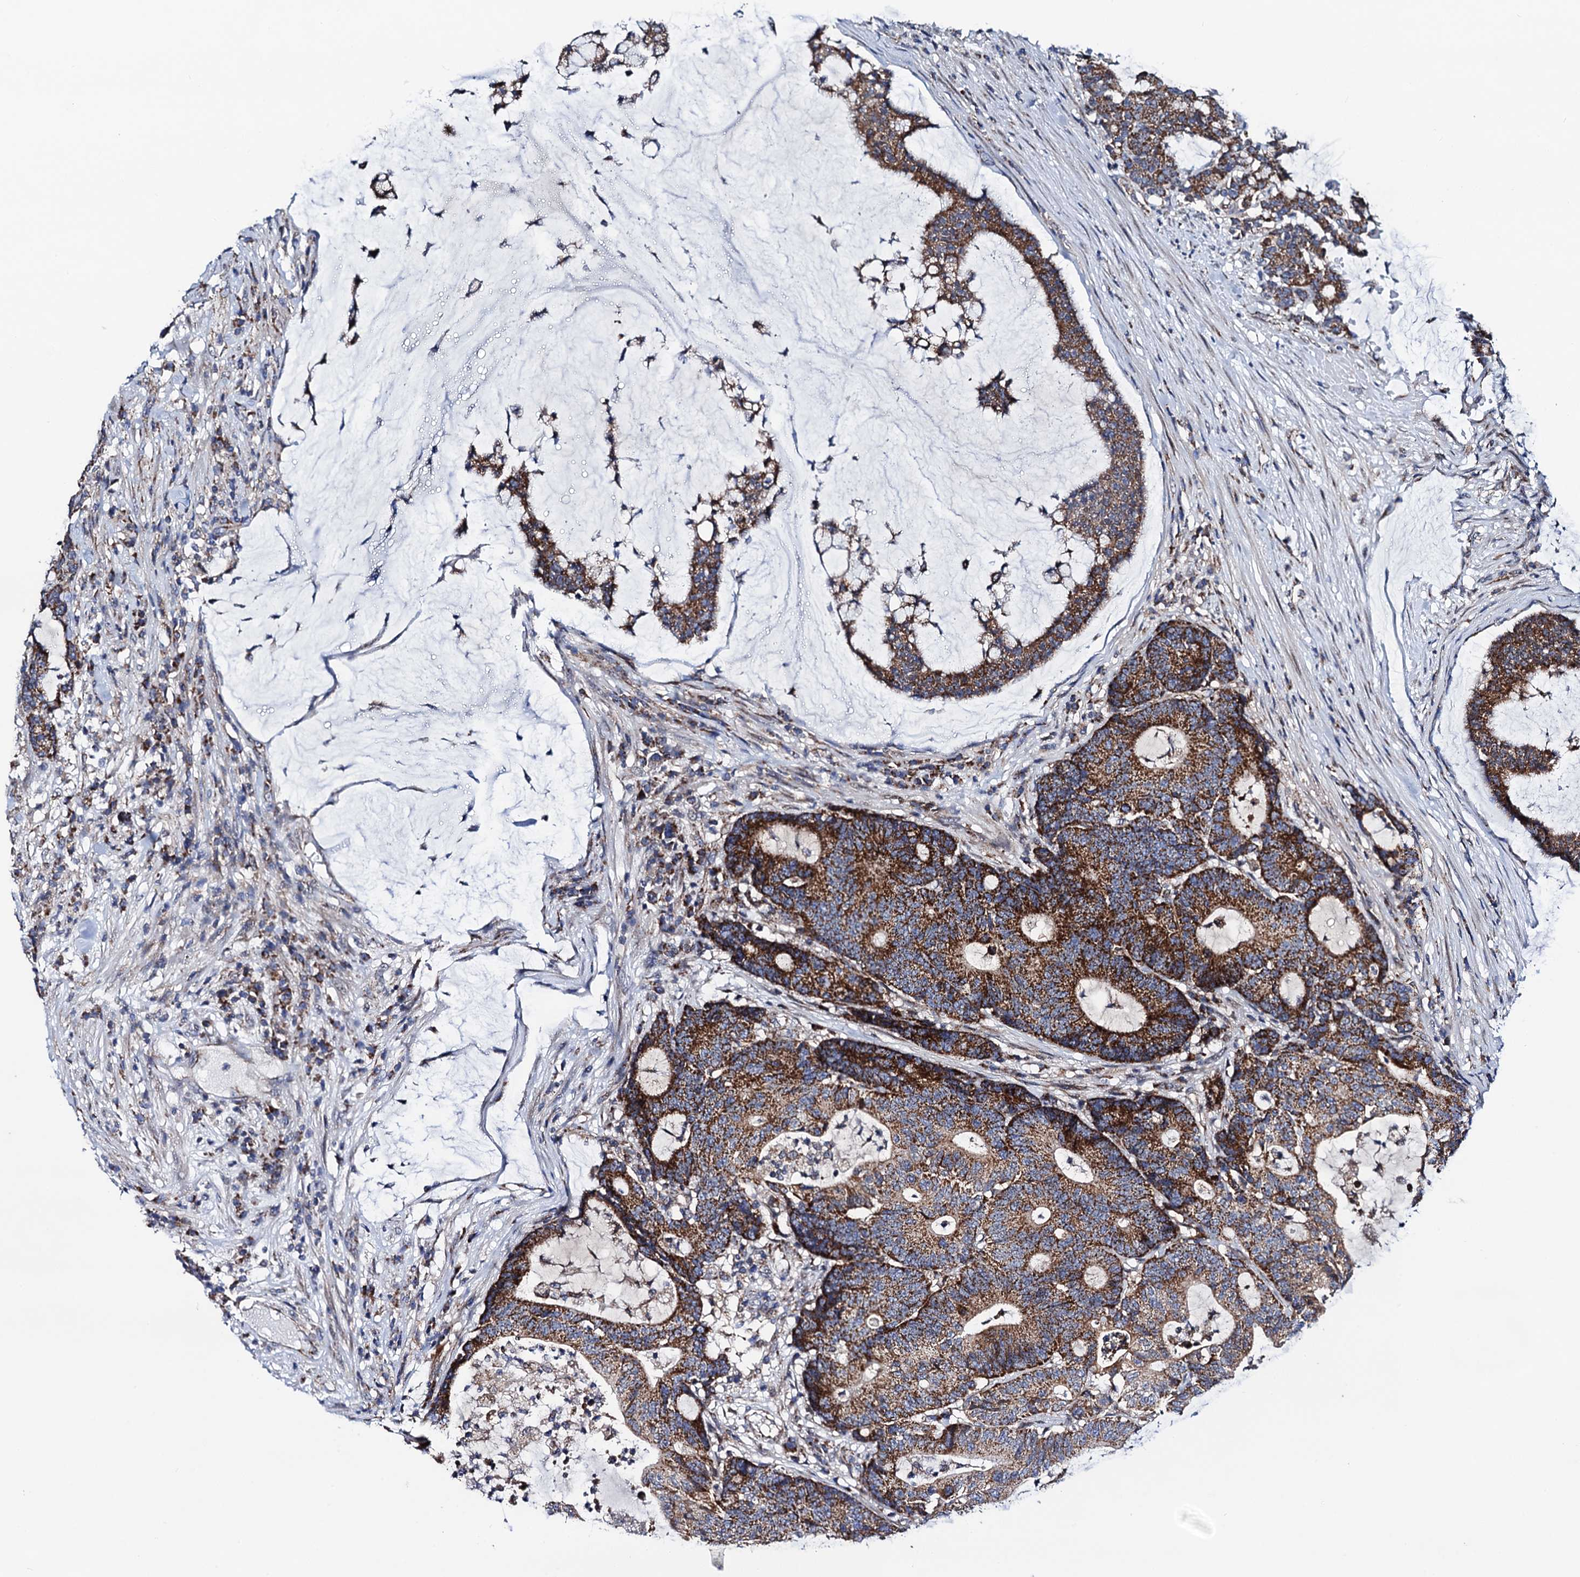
{"staining": {"intensity": "moderate", "quantity": ">75%", "location": "cytoplasmic/membranous"}, "tissue": "colorectal cancer", "cell_type": "Tumor cells", "image_type": "cancer", "snomed": [{"axis": "morphology", "description": "Adenocarcinoma, NOS"}, {"axis": "topography", "description": "Colon"}], "caption": "Protein expression analysis of colorectal cancer demonstrates moderate cytoplasmic/membranous positivity in approximately >75% of tumor cells.", "gene": "PTCD3", "patient": {"sex": "female", "age": 84}}